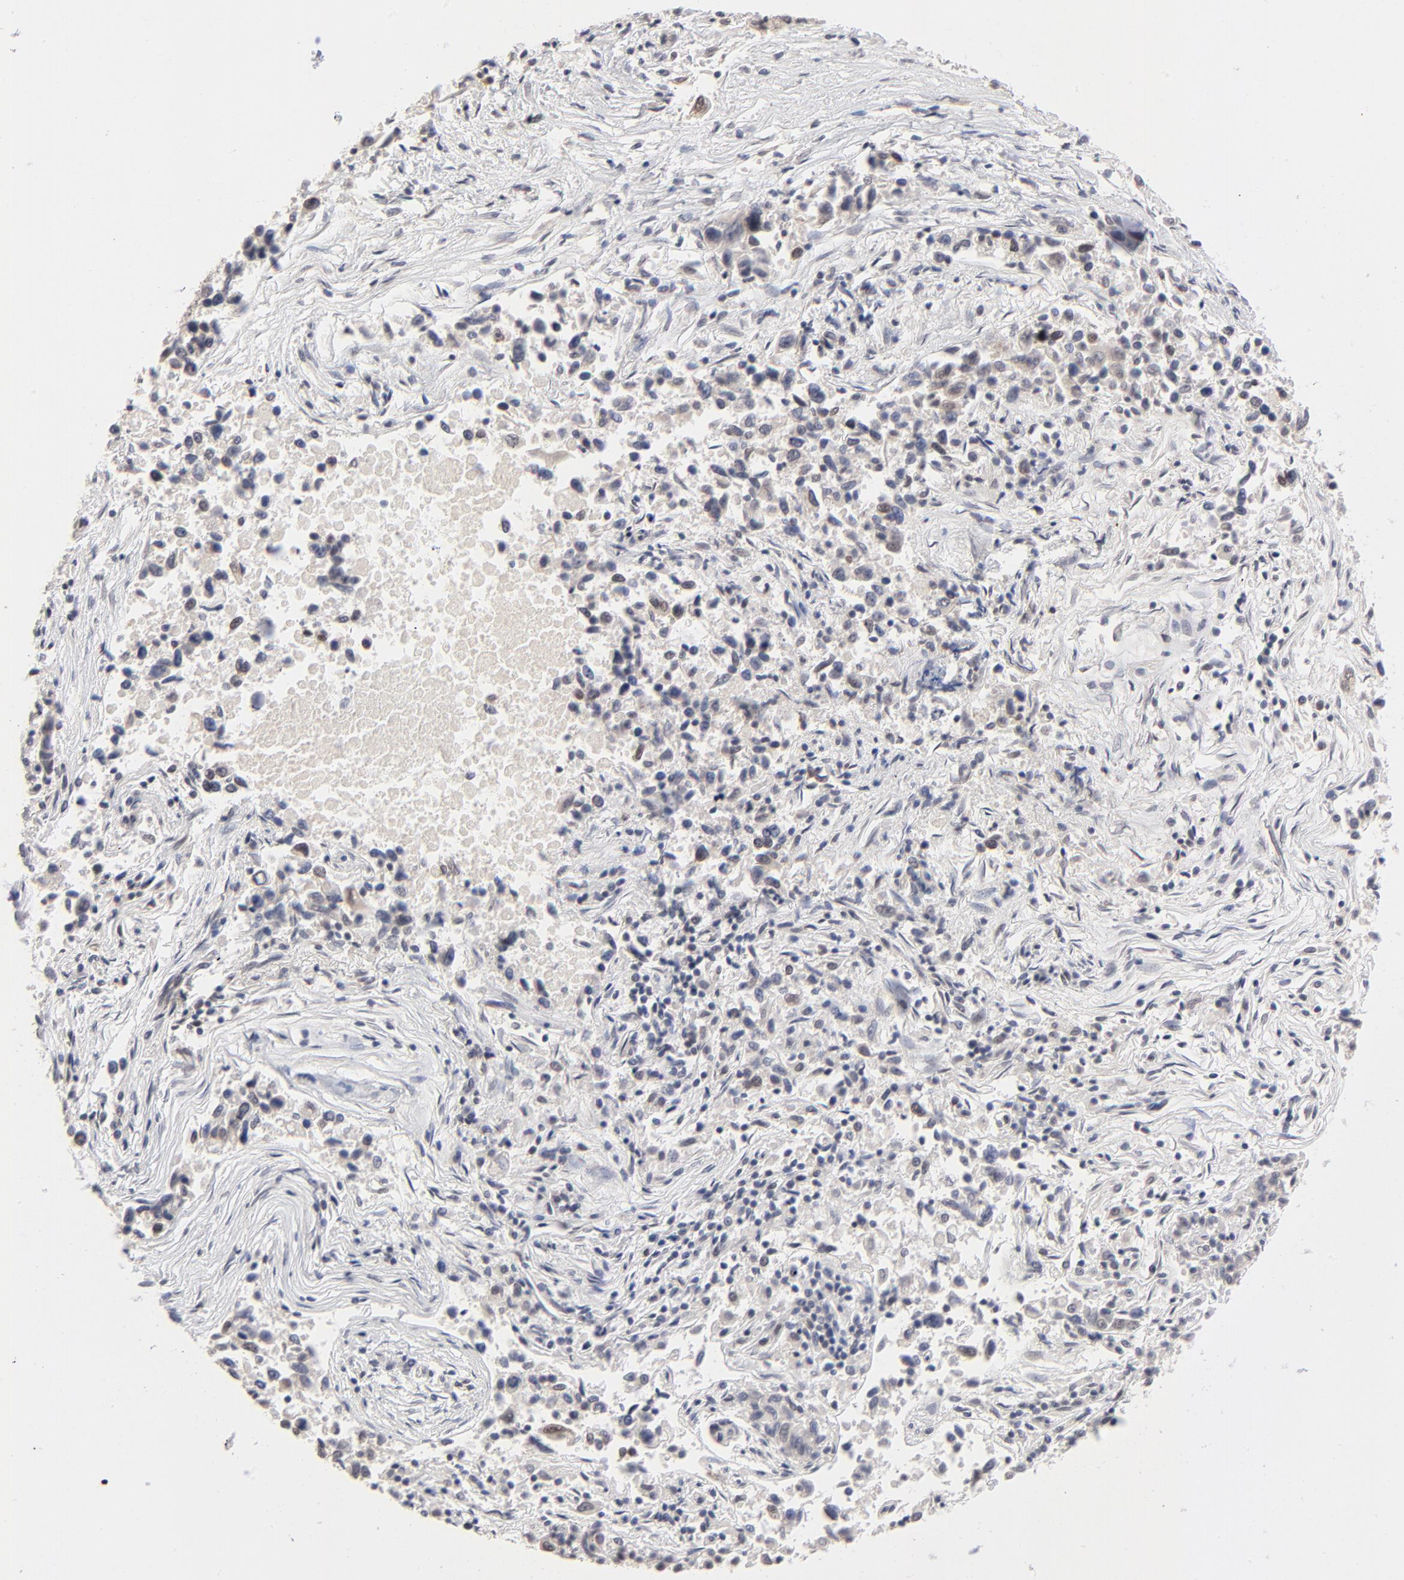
{"staining": {"intensity": "weak", "quantity": "<25%", "location": "nuclear"}, "tissue": "lung cancer", "cell_type": "Tumor cells", "image_type": "cancer", "snomed": [{"axis": "morphology", "description": "Adenocarcinoma, NOS"}, {"axis": "topography", "description": "Lung"}], "caption": "Immunohistochemical staining of human adenocarcinoma (lung) demonstrates no significant staining in tumor cells.", "gene": "MBIP", "patient": {"sex": "male", "age": 84}}